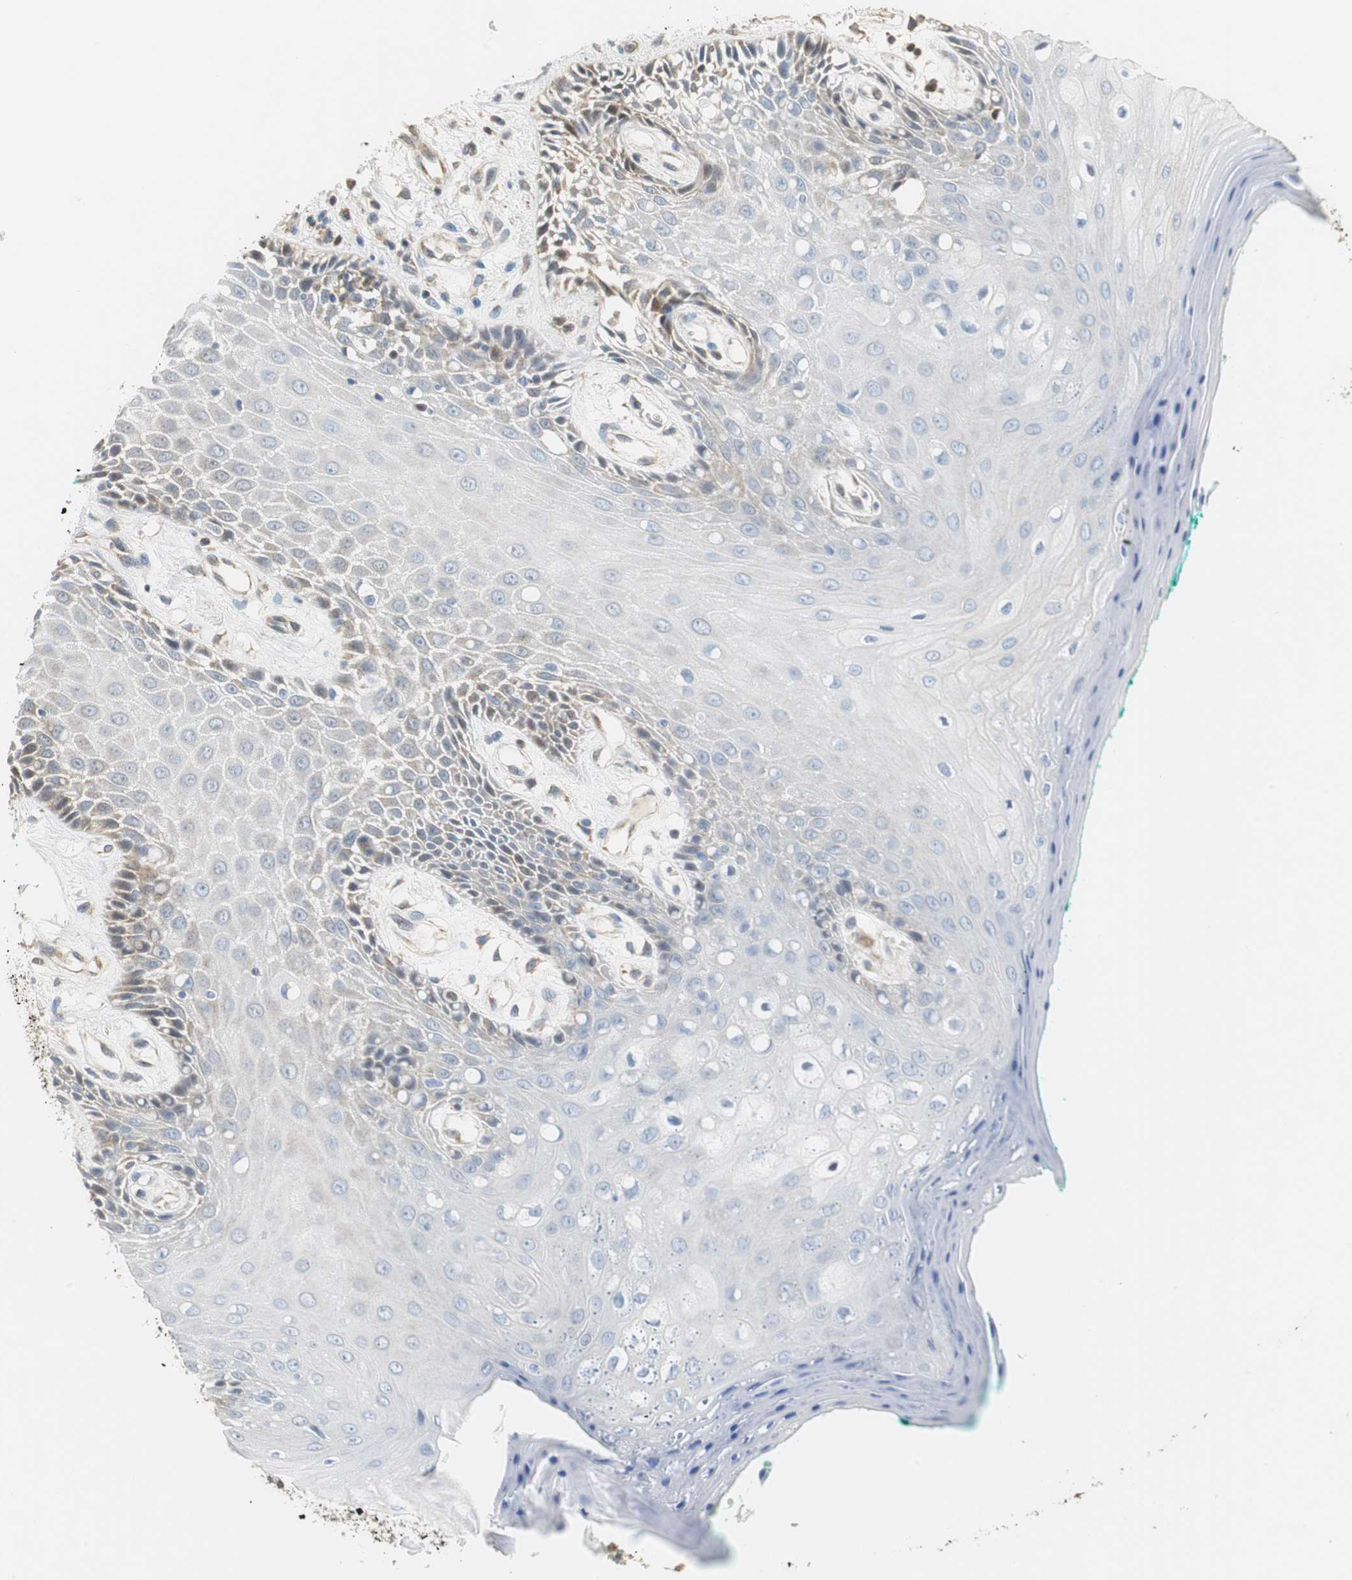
{"staining": {"intensity": "weak", "quantity": "<25%", "location": "cytoplasmic/membranous"}, "tissue": "oral mucosa", "cell_type": "Squamous epithelial cells", "image_type": "normal", "snomed": [{"axis": "morphology", "description": "Normal tissue, NOS"}, {"axis": "morphology", "description": "Squamous cell carcinoma, NOS"}, {"axis": "topography", "description": "Skeletal muscle"}, {"axis": "topography", "description": "Oral tissue"}, {"axis": "topography", "description": "Head-Neck"}], "caption": "DAB (3,3'-diaminobenzidine) immunohistochemical staining of benign human oral mucosa shows no significant expression in squamous epithelial cells.", "gene": "GSDMD", "patient": {"sex": "female", "age": 84}}